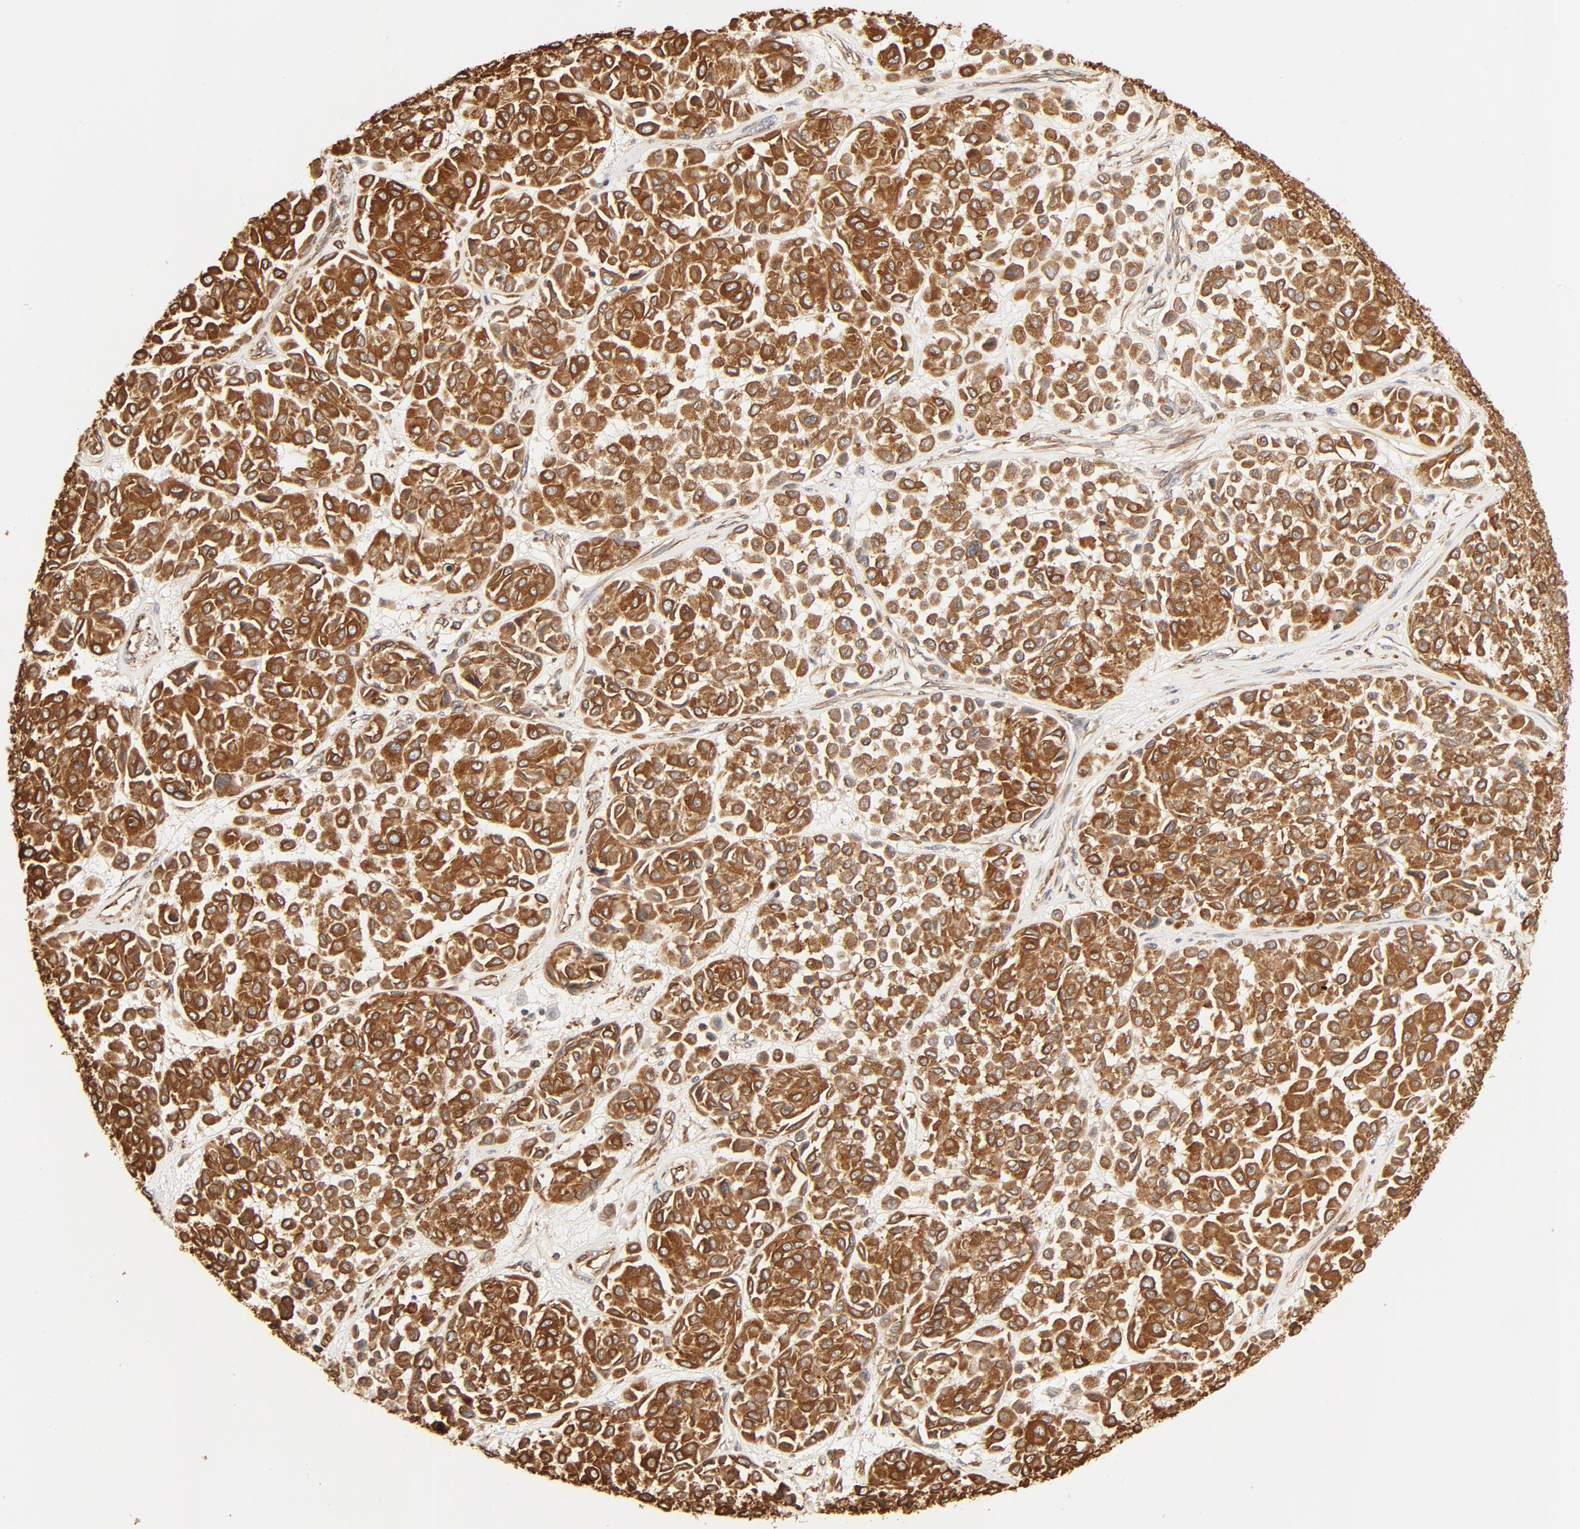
{"staining": {"intensity": "strong", "quantity": ">75%", "location": "cytoplasmic/membranous"}, "tissue": "melanoma", "cell_type": "Tumor cells", "image_type": "cancer", "snomed": [{"axis": "morphology", "description": "Malignant melanoma, Metastatic site"}, {"axis": "topography", "description": "Soft tissue"}], "caption": "Immunohistochemistry of human malignant melanoma (metastatic site) exhibits high levels of strong cytoplasmic/membranous expression in approximately >75% of tumor cells. The protein is stained brown, and the nuclei are stained in blue (DAB (3,3'-diaminobenzidine) IHC with brightfield microscopy, high magnification).", "gene": "BCAP31", "patient": {"sex": "male", "age": 41}}